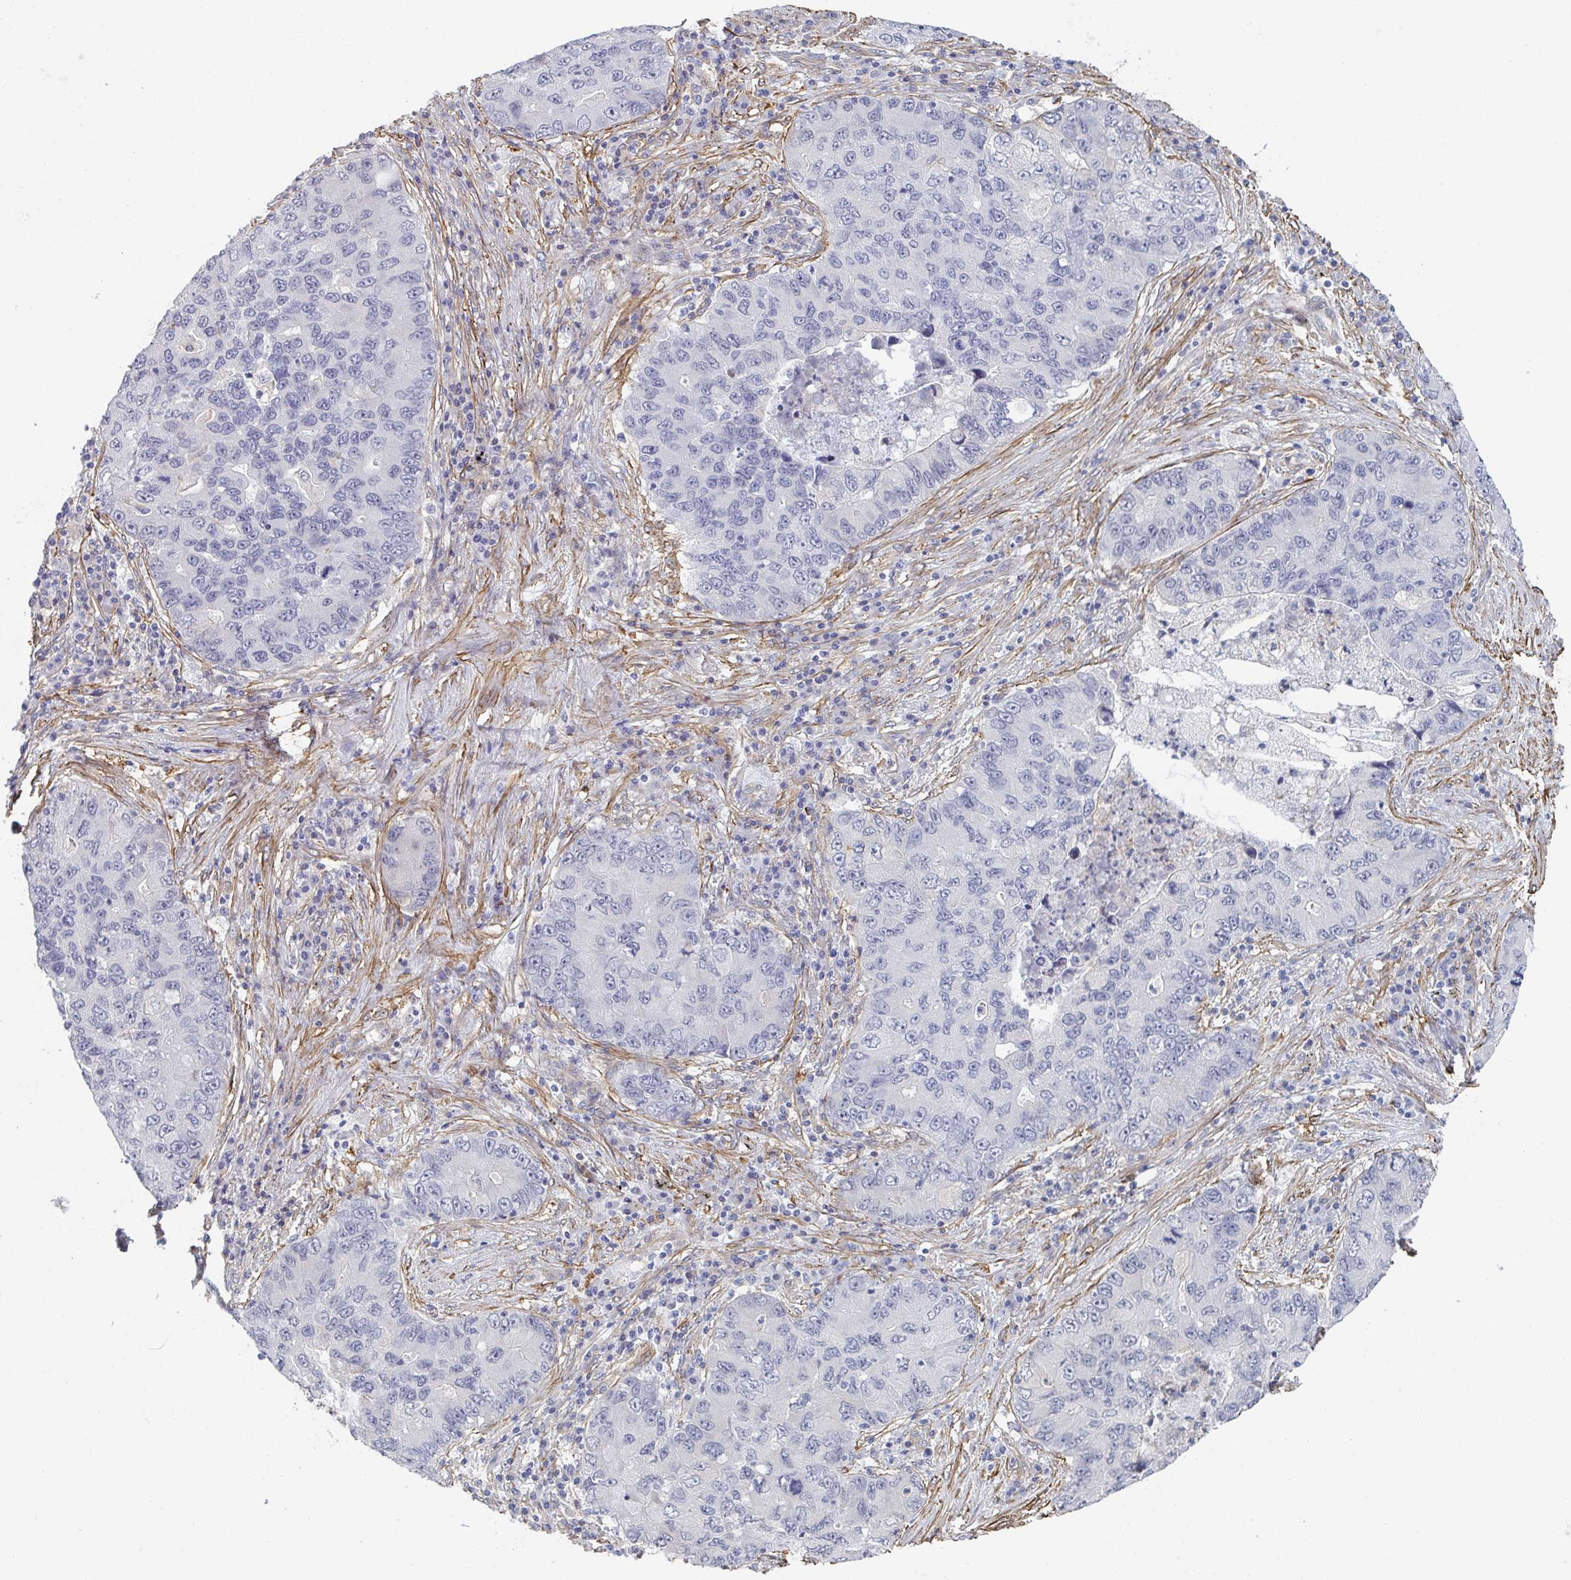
{"staining": {"intensity": "negative", "quantity": "none", "location": "none"}, "tissue": "lung cancer", "cell_type": "Tumor cells", "image_type": "cancer", "snomed": [{"axis": "morphology", "description": "Adenocarcinoma, NOS"}, {"axis": "morphology", "description": "Adenocarcinoma, metastatic, NOS"}, {"axis": "topography", "description": "Lymph node"}, {"axis": "topography", "description": "Lung"}], "caption": "Tumor cells are negative for brown protein staining in lung cancer (metastatic adenocarcinoma). The staining was performed using DAB to visualize the protein expression in brown, while the nuclei were stained in blue with hematoxylin (Magnification: 20x).", "gene": "NEURL4", "patient": {"sex": "female", "age": 54}}